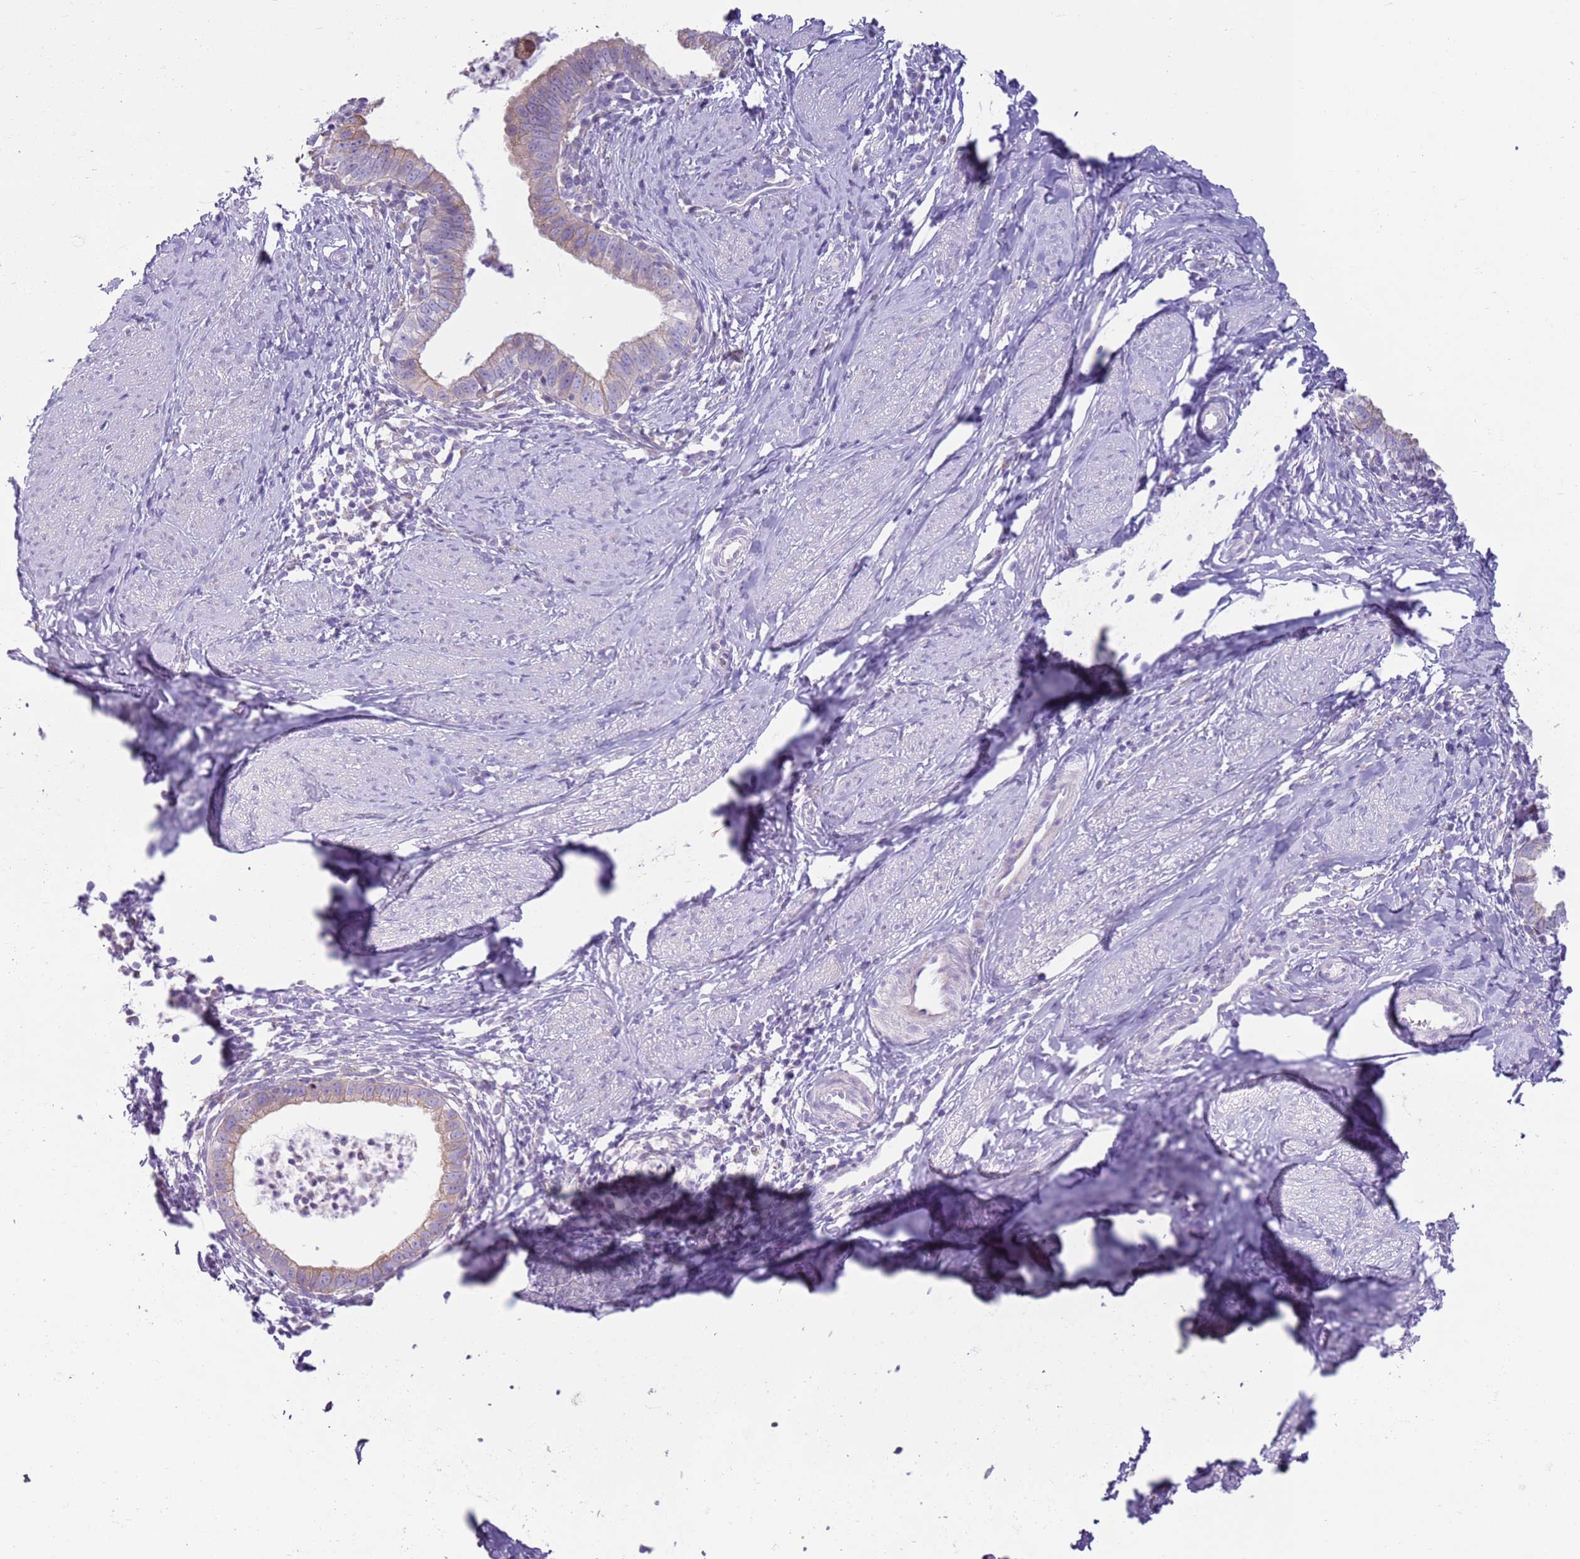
{"staining": {"intensity": "weak", "quantity": "<25%", "location": "cytoplasmic/membranous"}, "tissue": "cervical cancer", "cell_type": "Tumor cells", "image_type": "cancer", "snomed": [{"axis": "morphology", "description": "Adenocarcinoma, NOS"}, {"axis": "topography", "description": "Cervix"}], "caption": "The histopathology image exhibits no significant positivity in tumor cells of cervical cancer.", "gene": "OAF", "patient": {"sex": "female", "age": 36}}